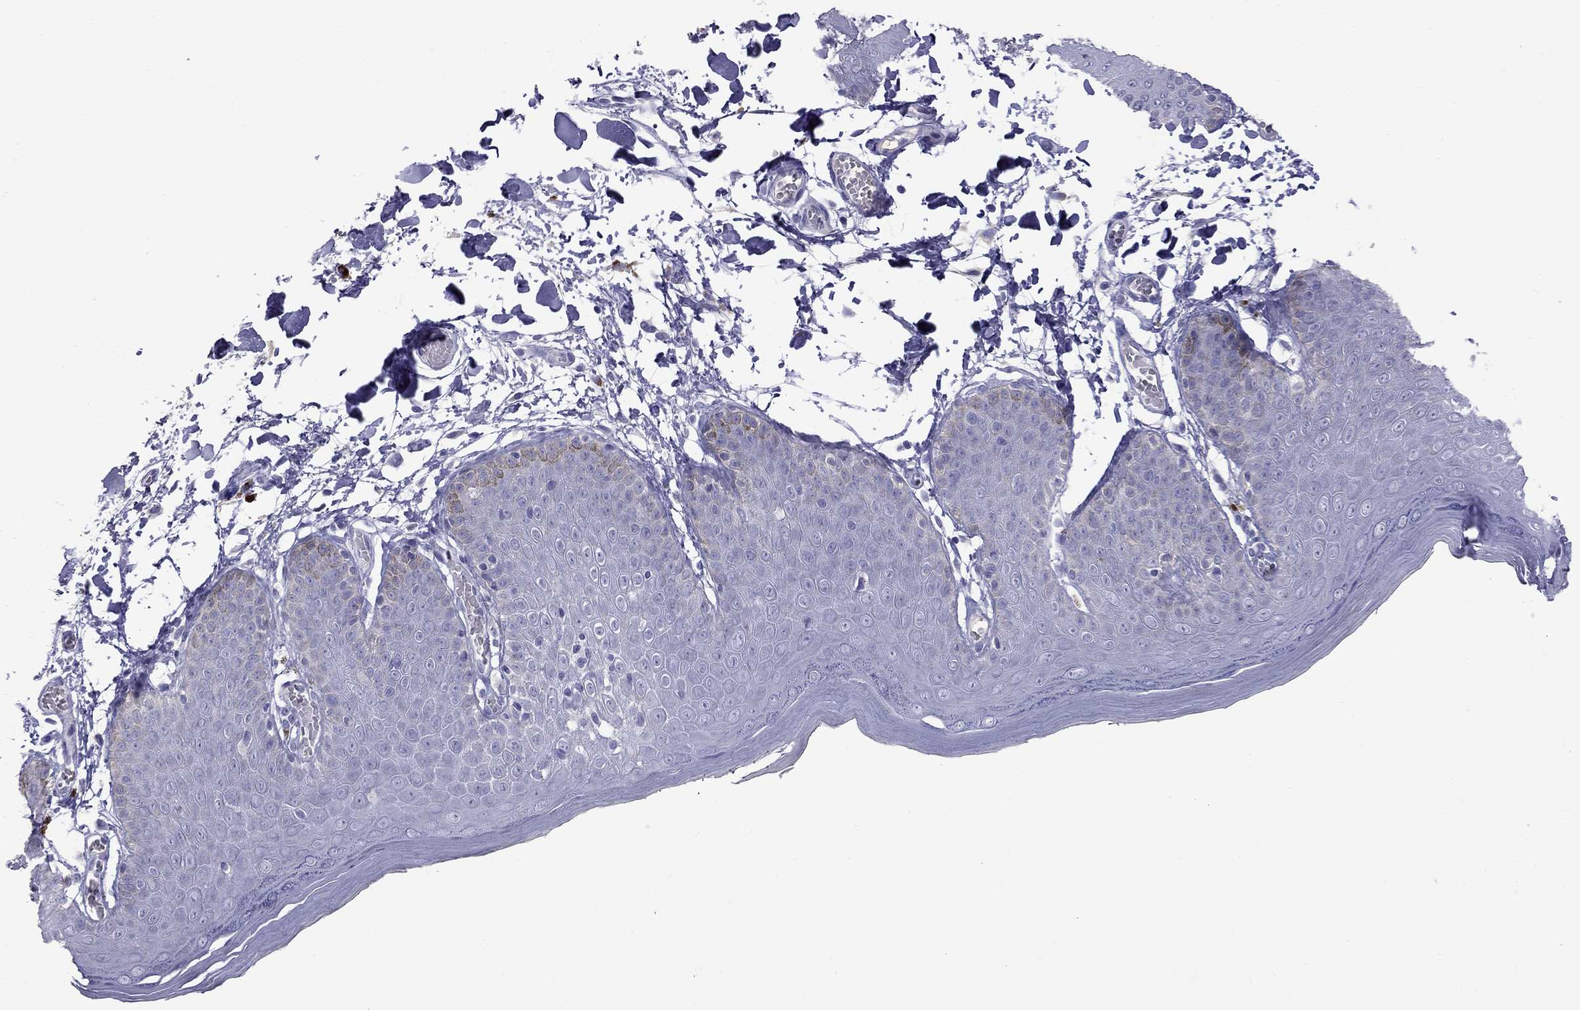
{"staining": {"intensity": "negative", "quantity": "none", "location": "none"}, "tissue": "skin", "cell_type": "Epidermal cells", "image_type": "normal", "snomed": [{"axis": "morphology", "description": "Normal tissue, NOS"}, {"axis": "topography", "description": "Anal"}], "caption": "The photomicrograph demonstrates no staining of epidermal cells in normal skin.", "gene": "CFAP91", "patient": {"sex": "male", "age": 53}}